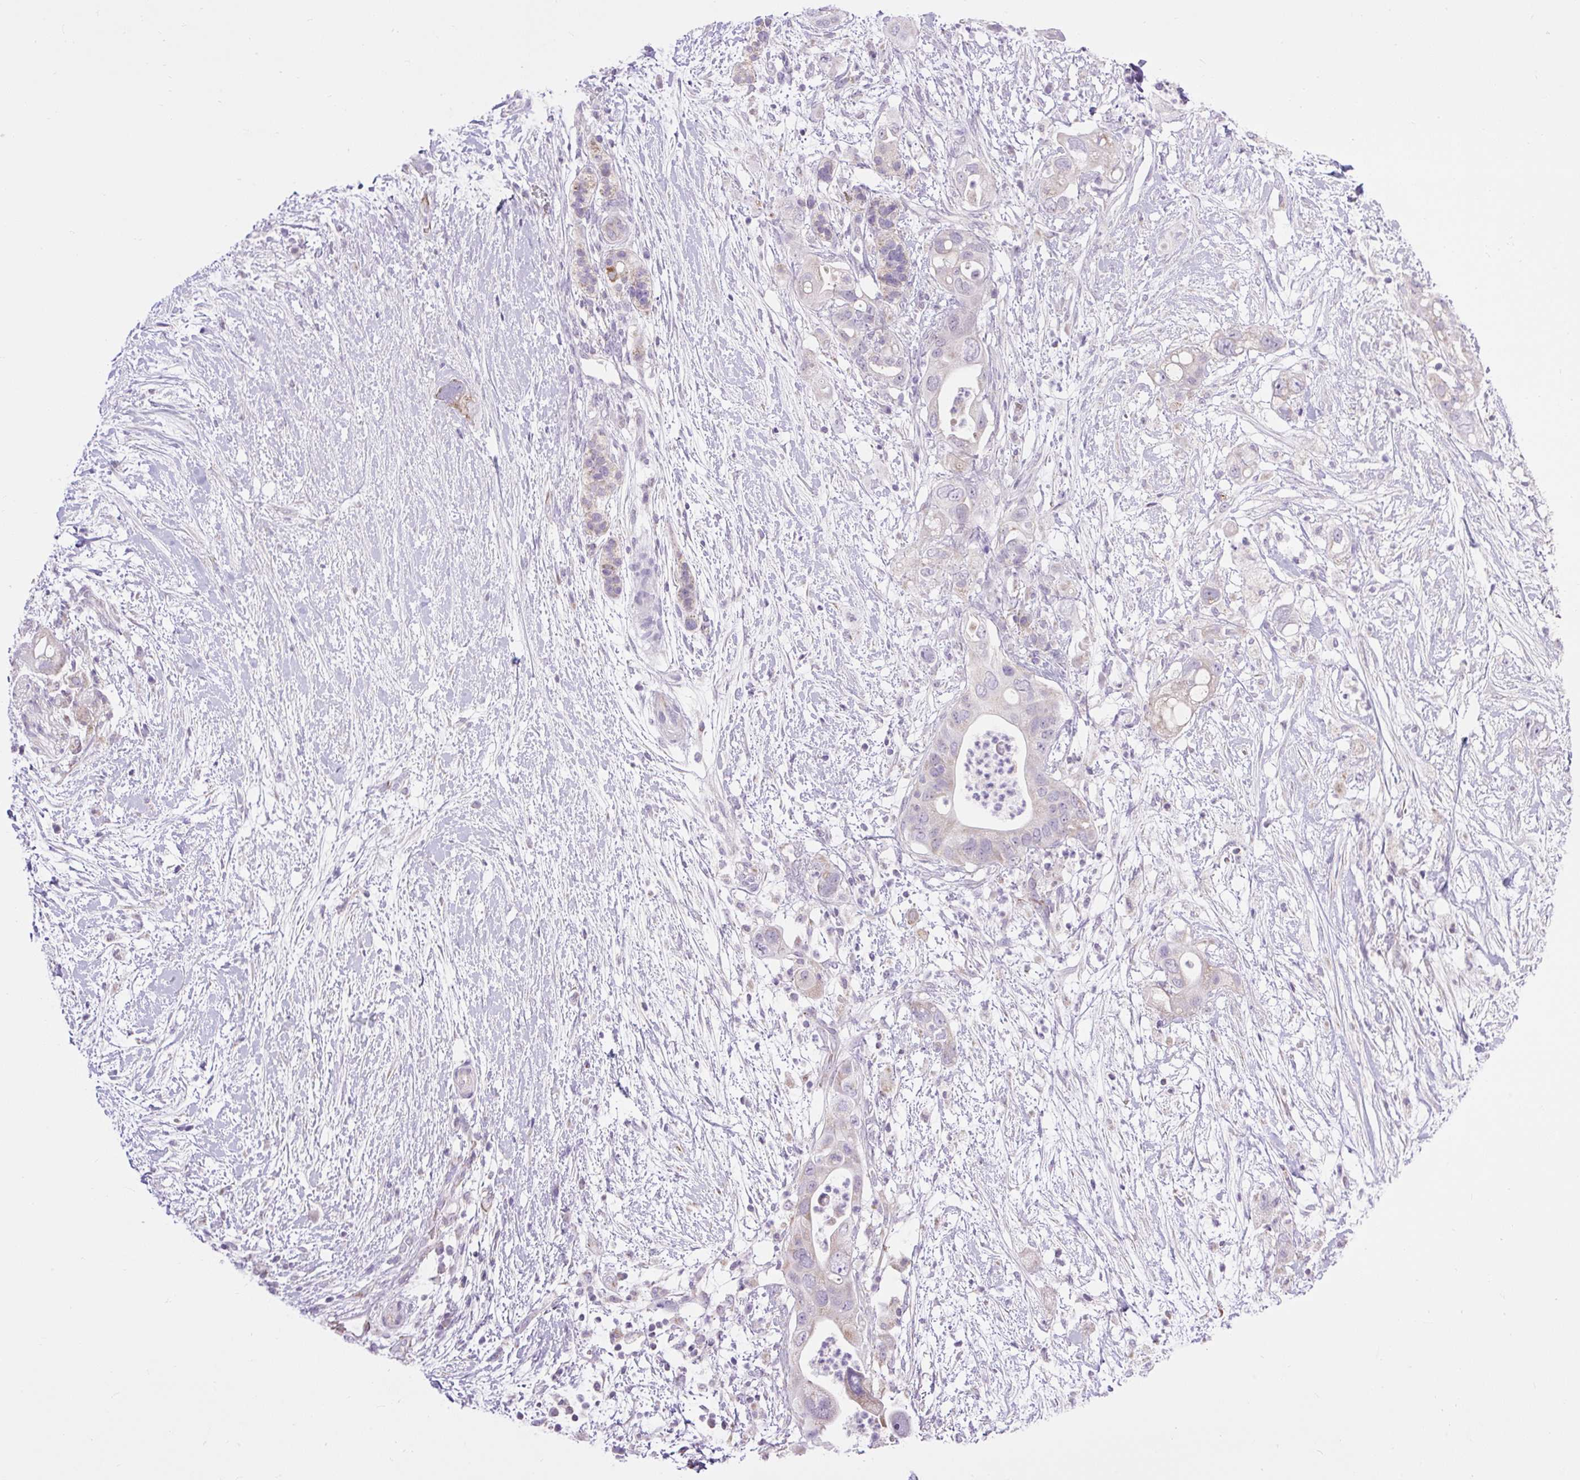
{"staining": {"intensity": "weak", "quantity": "<25%", "location": "cytoplasmic/membranous"}, "tissue": "pancreatic cancer", "cell_type": "Tumor cells", "image_type": "cancer", "snomed": [{"axis": "morphology", "description": "Adenocarcinoma, NOS"}, {"axis": "topography", "description": "Pancreas"}], "caption": "Protein analysis of pancreatic cancer (adenocarcinoma) exhibits no significant expression in tumor cells. (DAB (3,3'-diaminobenzidine) immunohistochemistry (IHC), high magnification).", "gene": "RNASE10", "patient": {"sex": "female", "age": 72}}